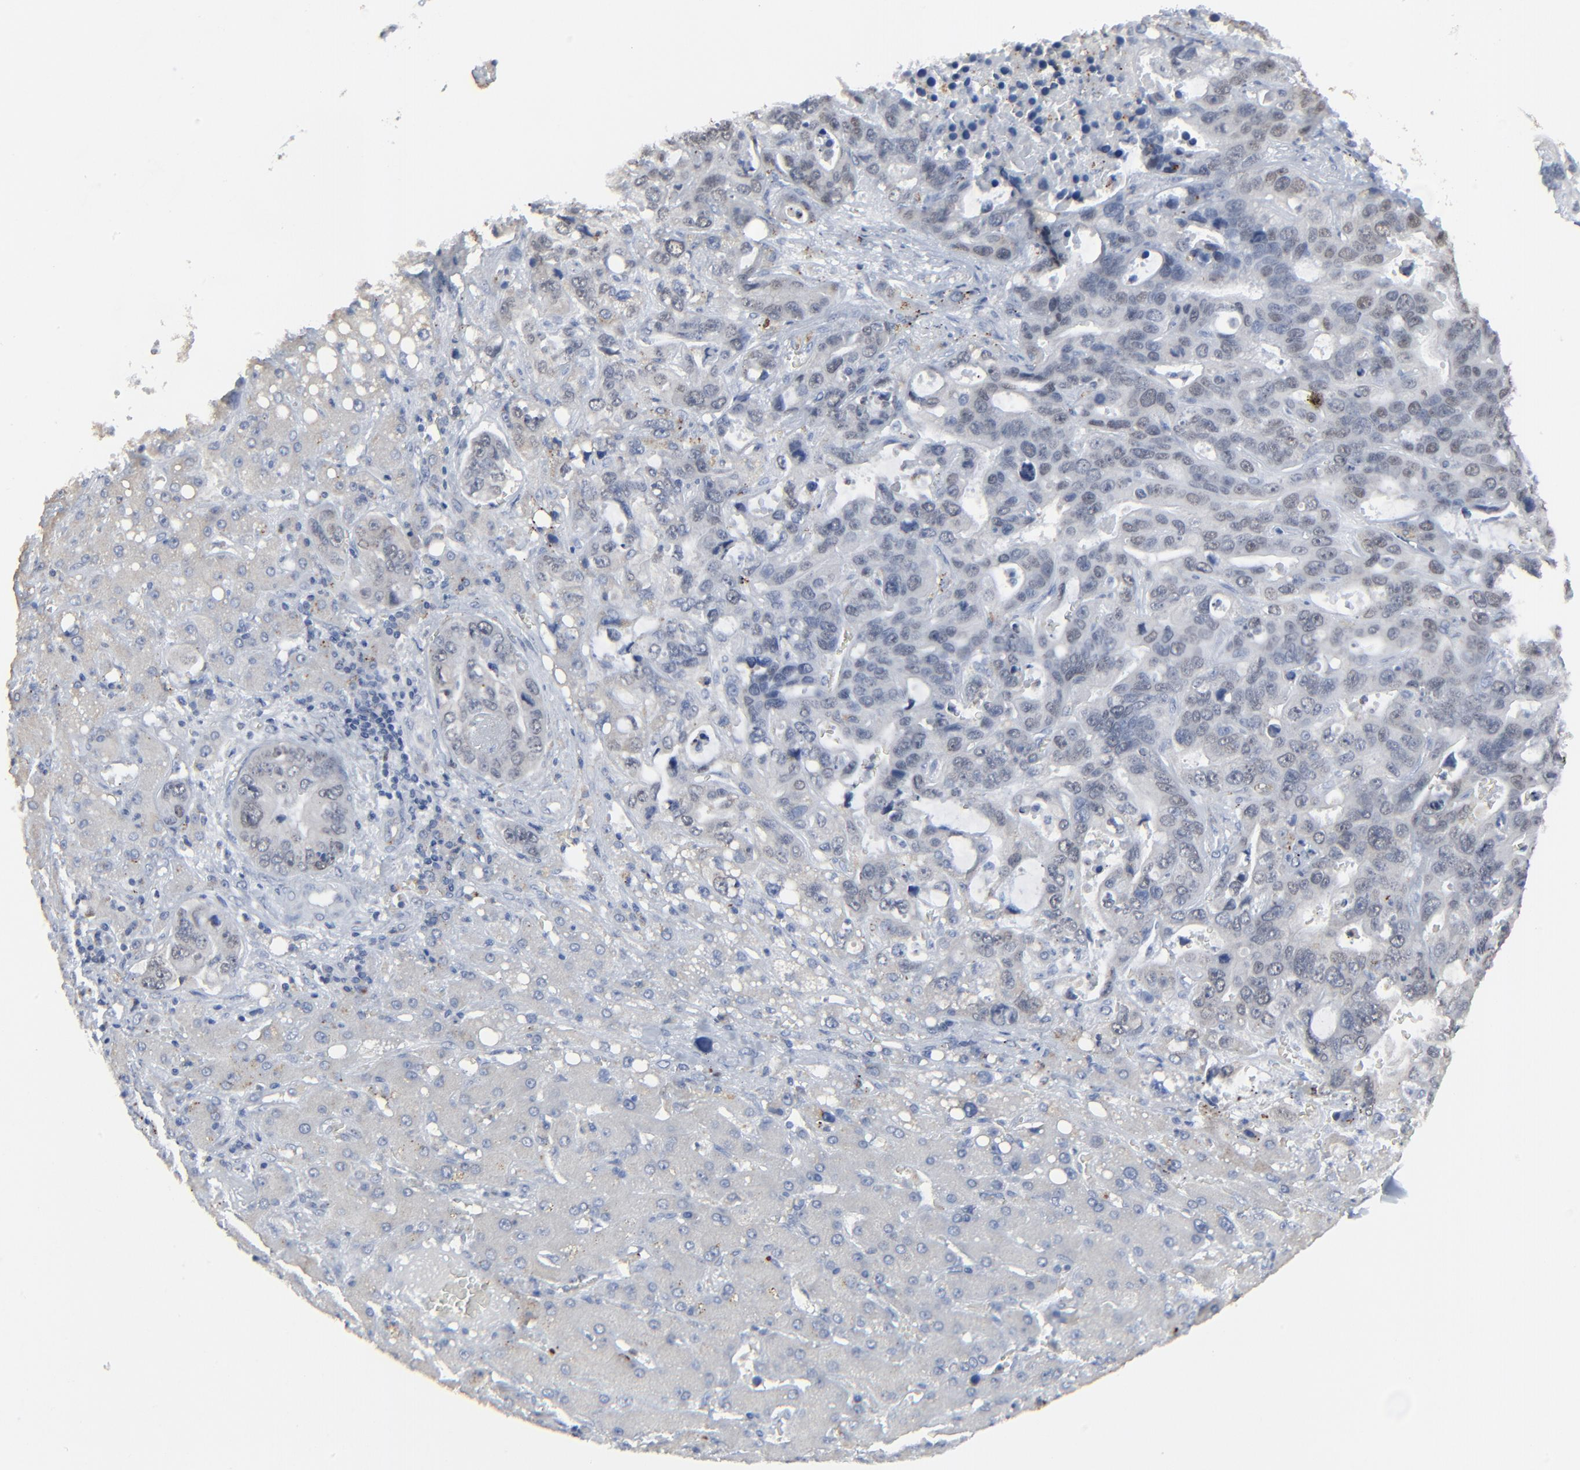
{"staining": {"intensity": "weak", "quantity": "<25%", "location": "nuclear"}, "tissue": "liver cancer", "cell_type": "Tumor cells", "image_type": "cancer", "snomed": [{"axis": "morphology", "description": "Cholangiocarcinoma"}, {"axis": "topography", "description": "Liver"}], "caption": "Immunohistochemistry (IHC) of liver cholangiocarcinoma shows no positivity in tumor cells.", "gene": "BIRC3", "patient": {"sex": "female", "age": 65}}